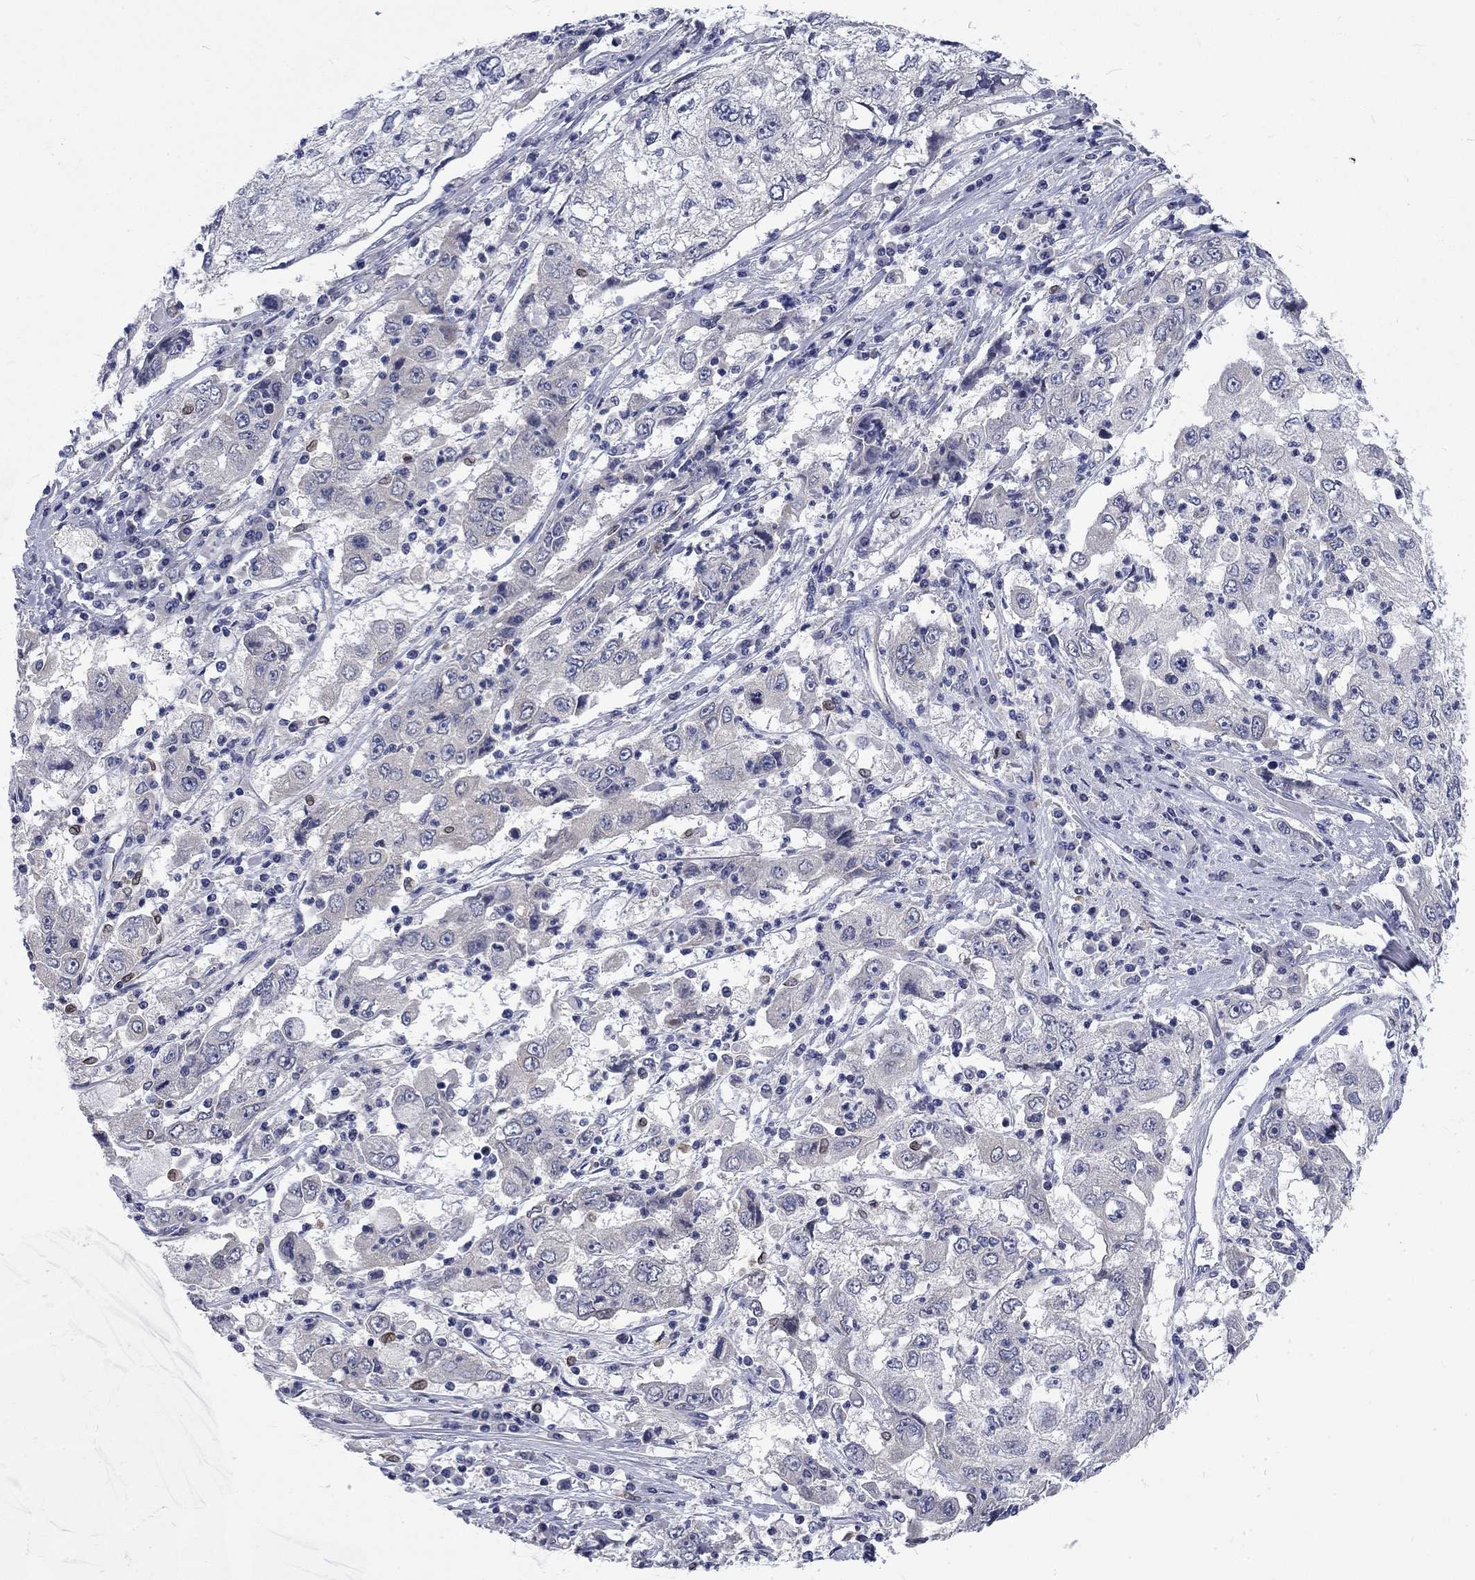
{"staining": {"intensity": "negative", "quantity": "none", "location": "none"}, "tissue": "cervical cancer", "cell_type": "Tumor cells", "image_type": "cancer", "snomed": [{"axis": "morphology", "description": "Squamous cell carcinoma, NOS"}, {"axis": "topography", "description": "Cervix"}], "caption": "Immunohistochemical staining of cervical cancer (squamous cell carcinoma) exhibits no significant positivity in tumor cells. (Stains: DAB IHC with hematoxylin counter stain, Microscopy: brightfield microscopy at high magnification).", "gene": "PHKA1", "patient": {"sex": "female", "age": 36}}